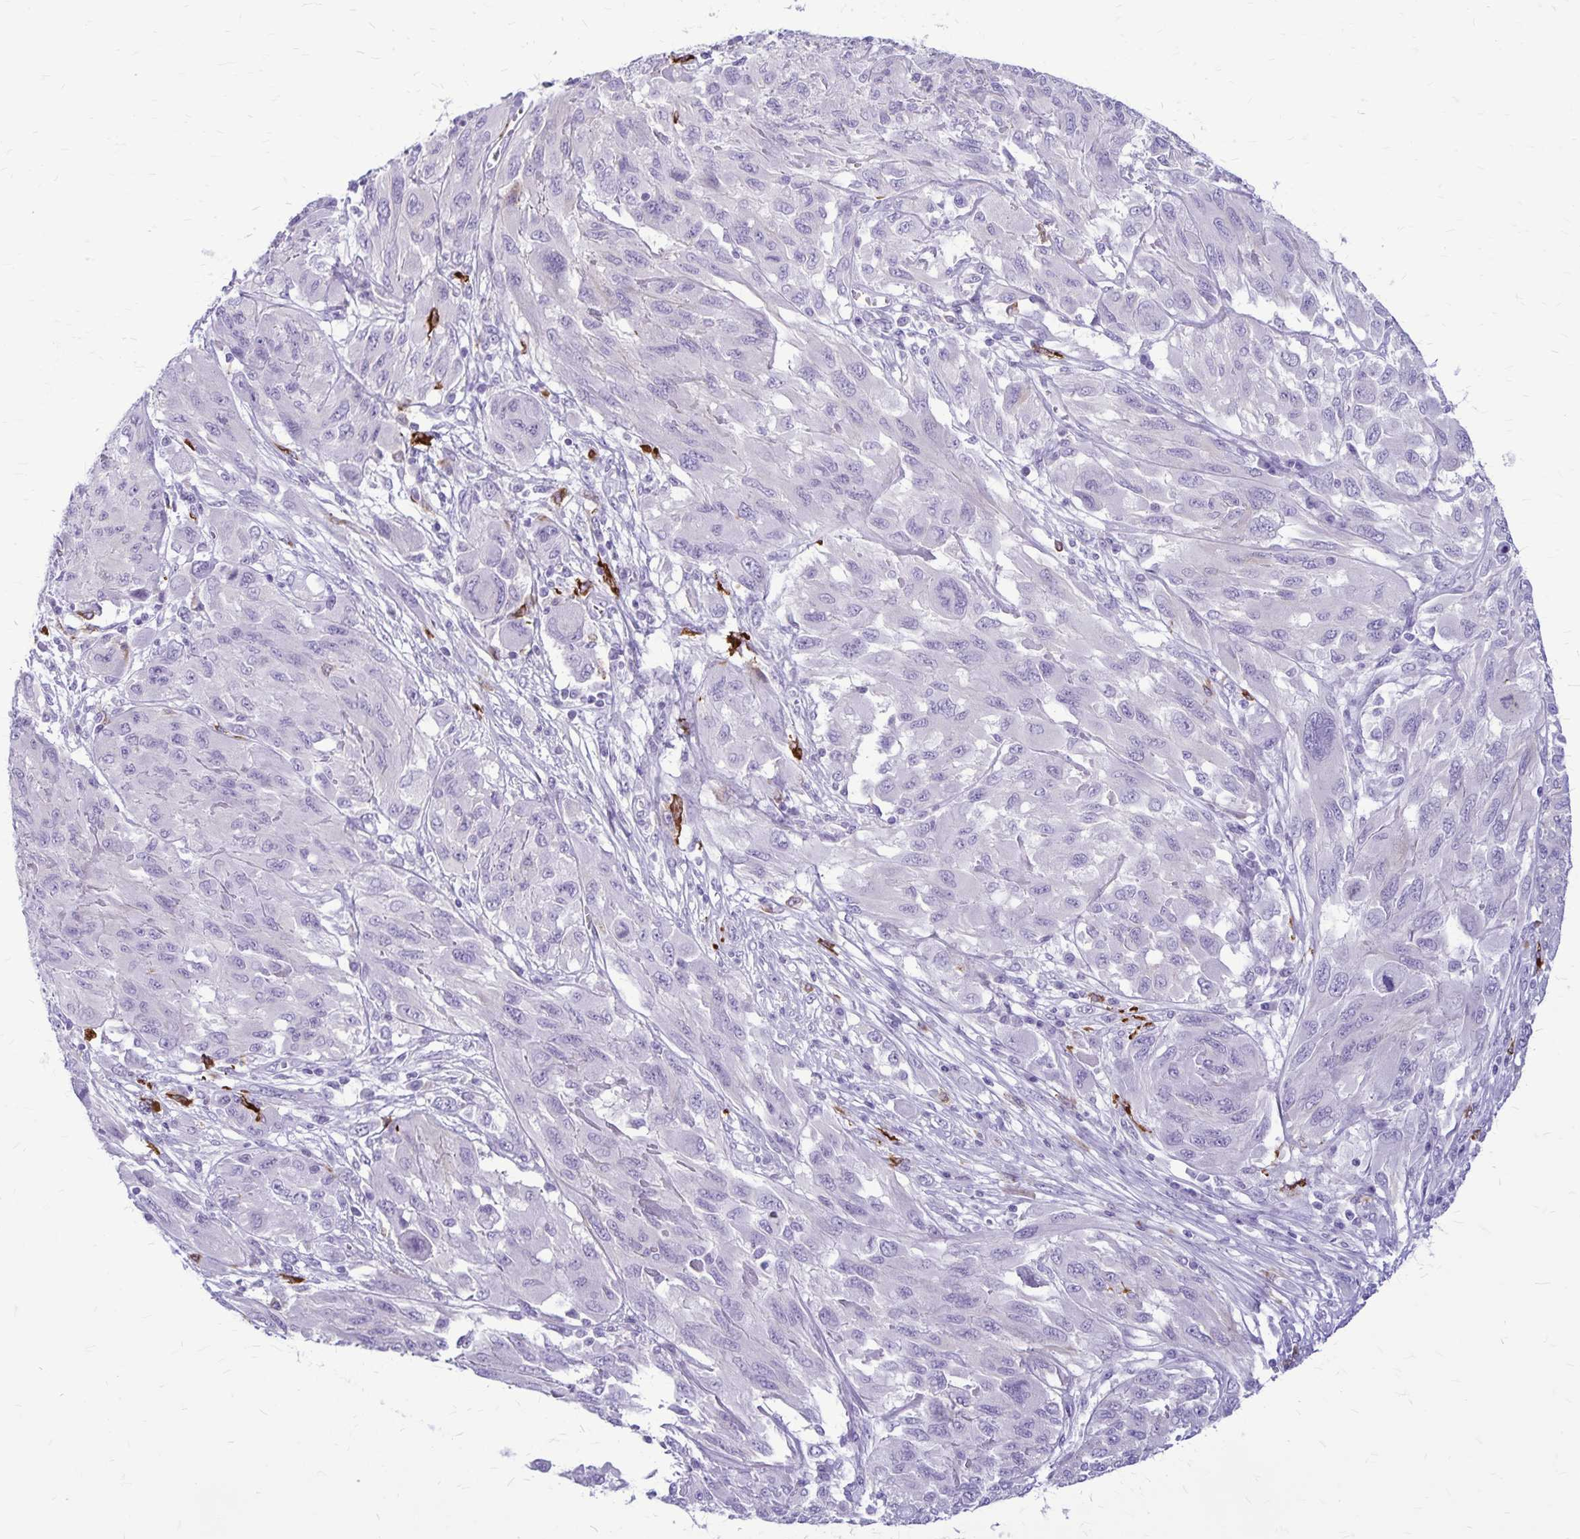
{"staining": {"intensity": "negative", "quantity": "none", "location": "none"}, "tissue": "melanoma", "cell_type": "Tumor cells", "image_type": "cancer", "snomed": [{"axis": "morphology", "description": "Malignant melanoma, NOS"}, {"axis": "topography", "description": "Skin"}], "caption": "There is no significant staining in tumor cells of melanoma. (DAB immunohistochemistry, high magnification).", "gene": "RTN1", "patient": {"sex": "female", "age": 91}}